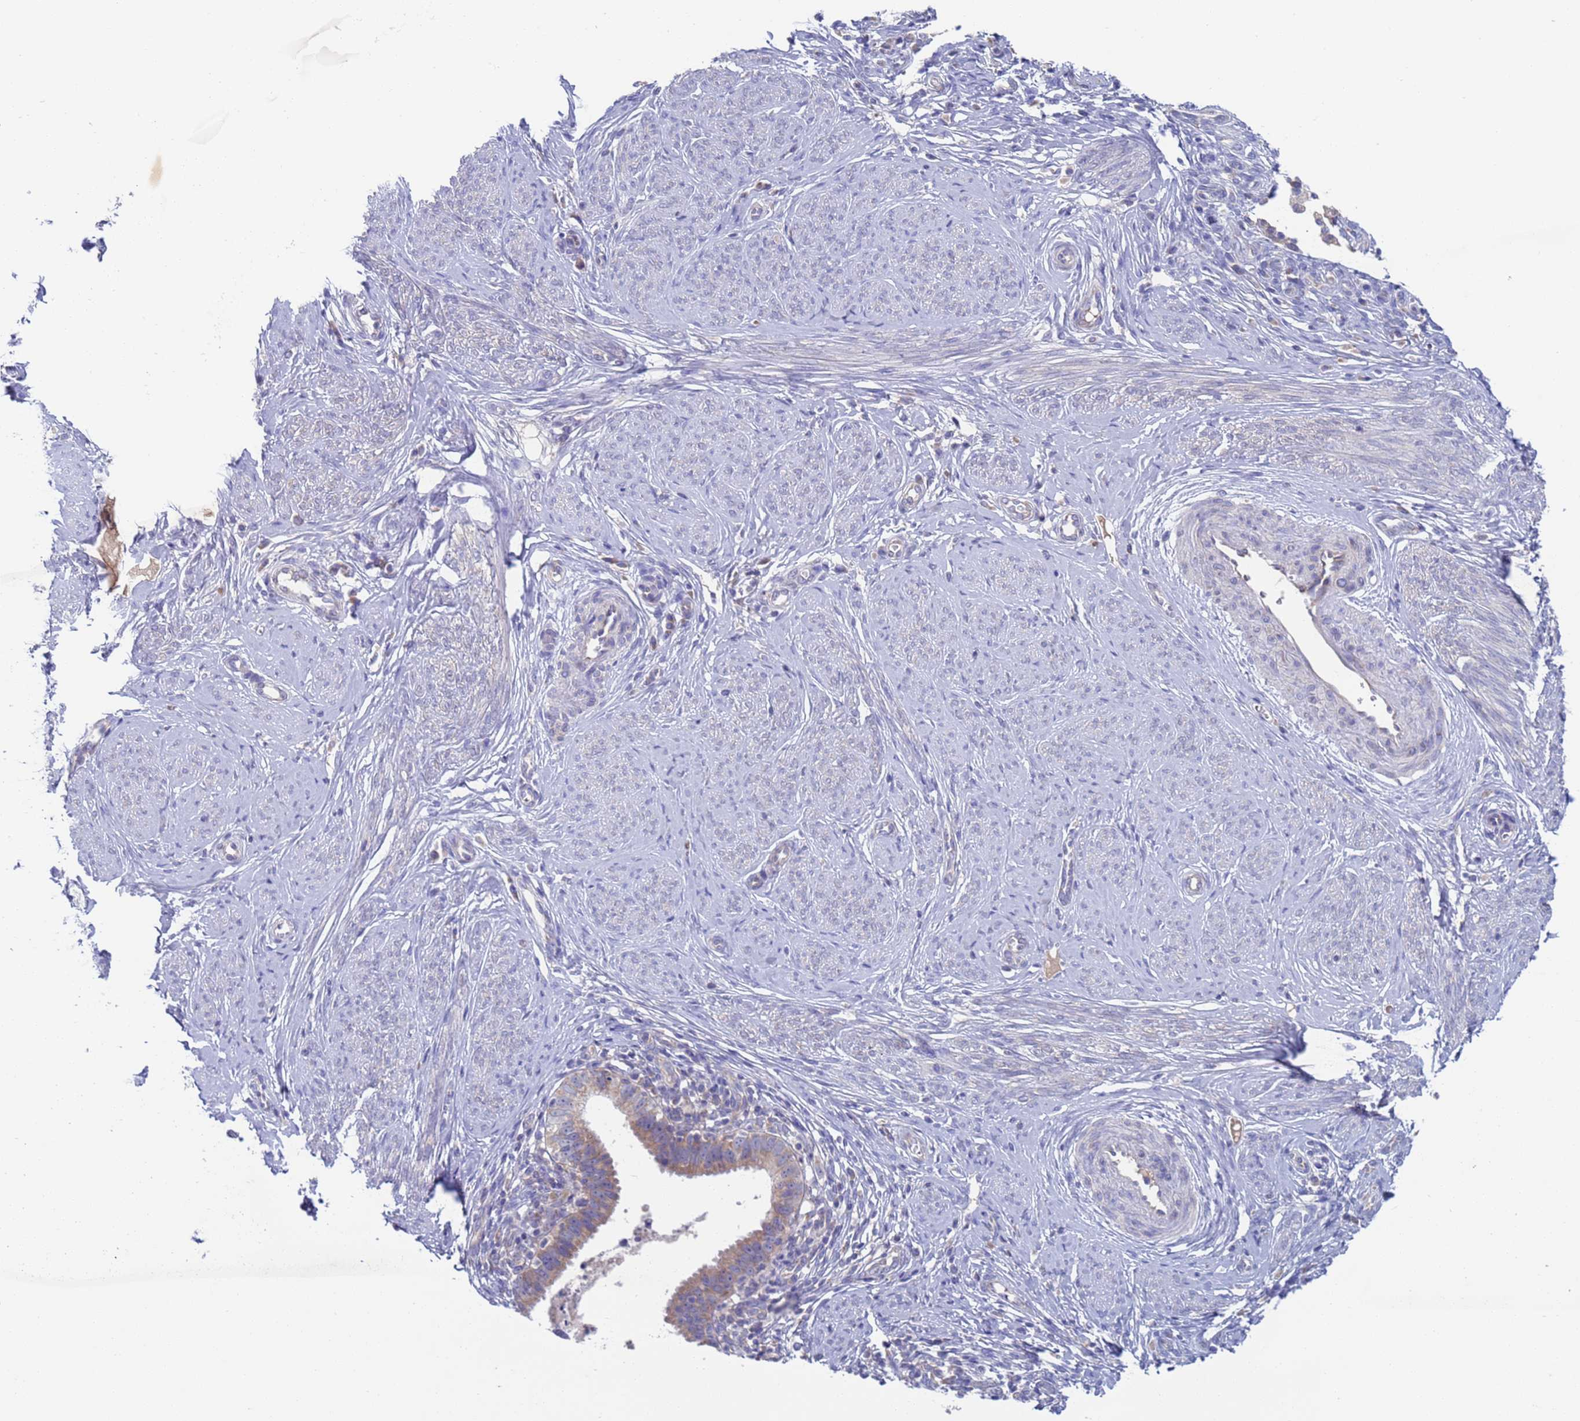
{"staining": {"intensity": "weak", "quantity": "<25%", "location": "cytoplasmic/membranous"}, "tissue": "cervical cancer", "cell_type": "Tumor cells", "image_type": "cancer", "snomed": [{"axis": "morphology", "description": "Adenocarcinoma, NOS"}, {"axis": "topography", "description": "Cervix"}], "caption": "Photomicrograph shows no significant protein staining in tumor cells of cervical adenocarcinoma.", "gene": "PET117", "patient": {"sex": "female", "age": 36}}